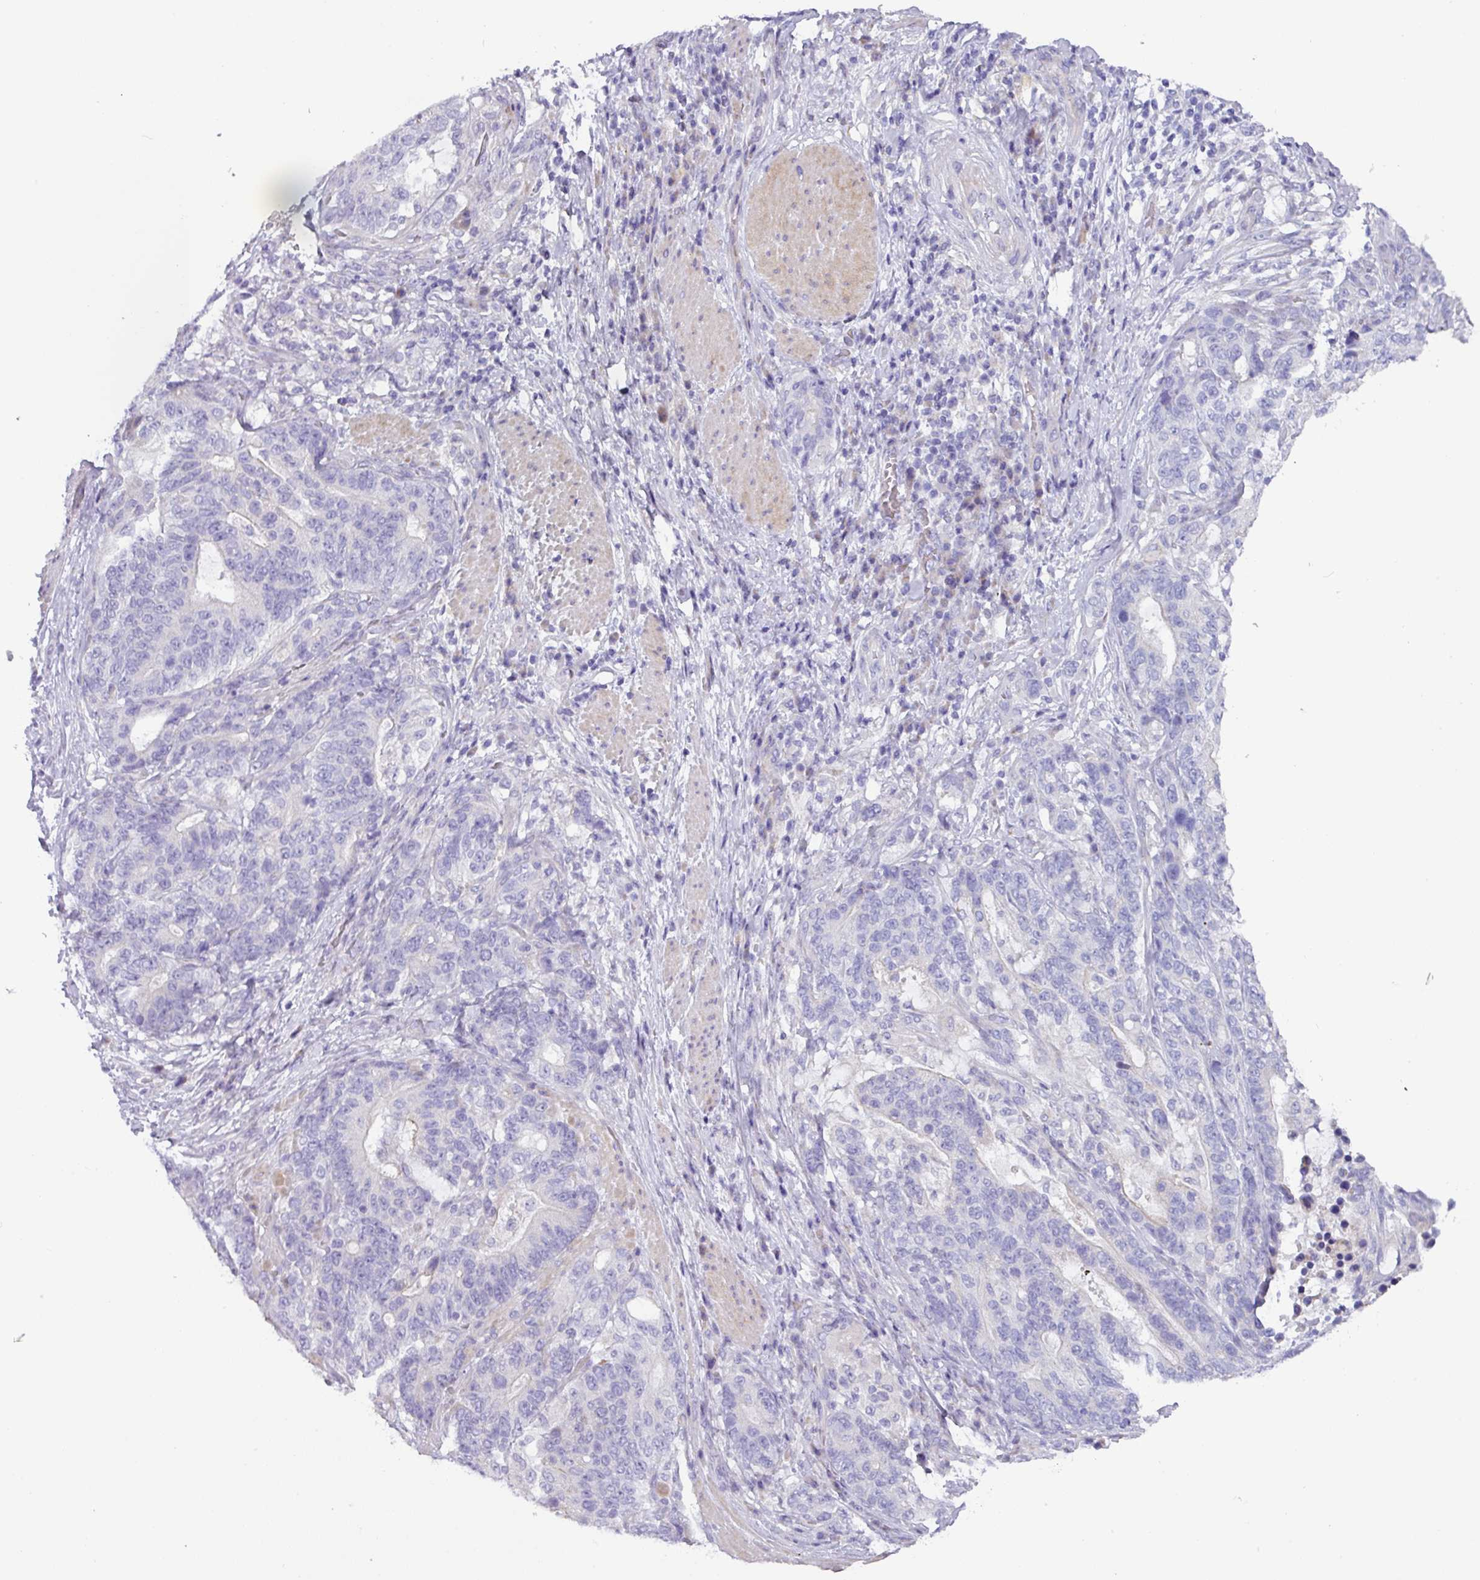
{"staining": {"intensity": "negative", "quantity": "none", "location": "none"}, "tissue": "stomach cancer", "cell_type": "Tumor cells", "image_type": "cancer", "snomed": [{"axis": "morphology", "description": "Normal tissue, NOS"}, {"axis": "morphology", "description": "Adenocarcinoma, NOS"}, {"axis": "topography", "description": "Stomach"}], "caption": "An immunohistochemistry (IHC) photomicrograph of stomach cancer is shown. There is no staining in tumor cells of stomach cancer.", "gene": "RGS16", "patient": {"sex": "female", "age": 64}}